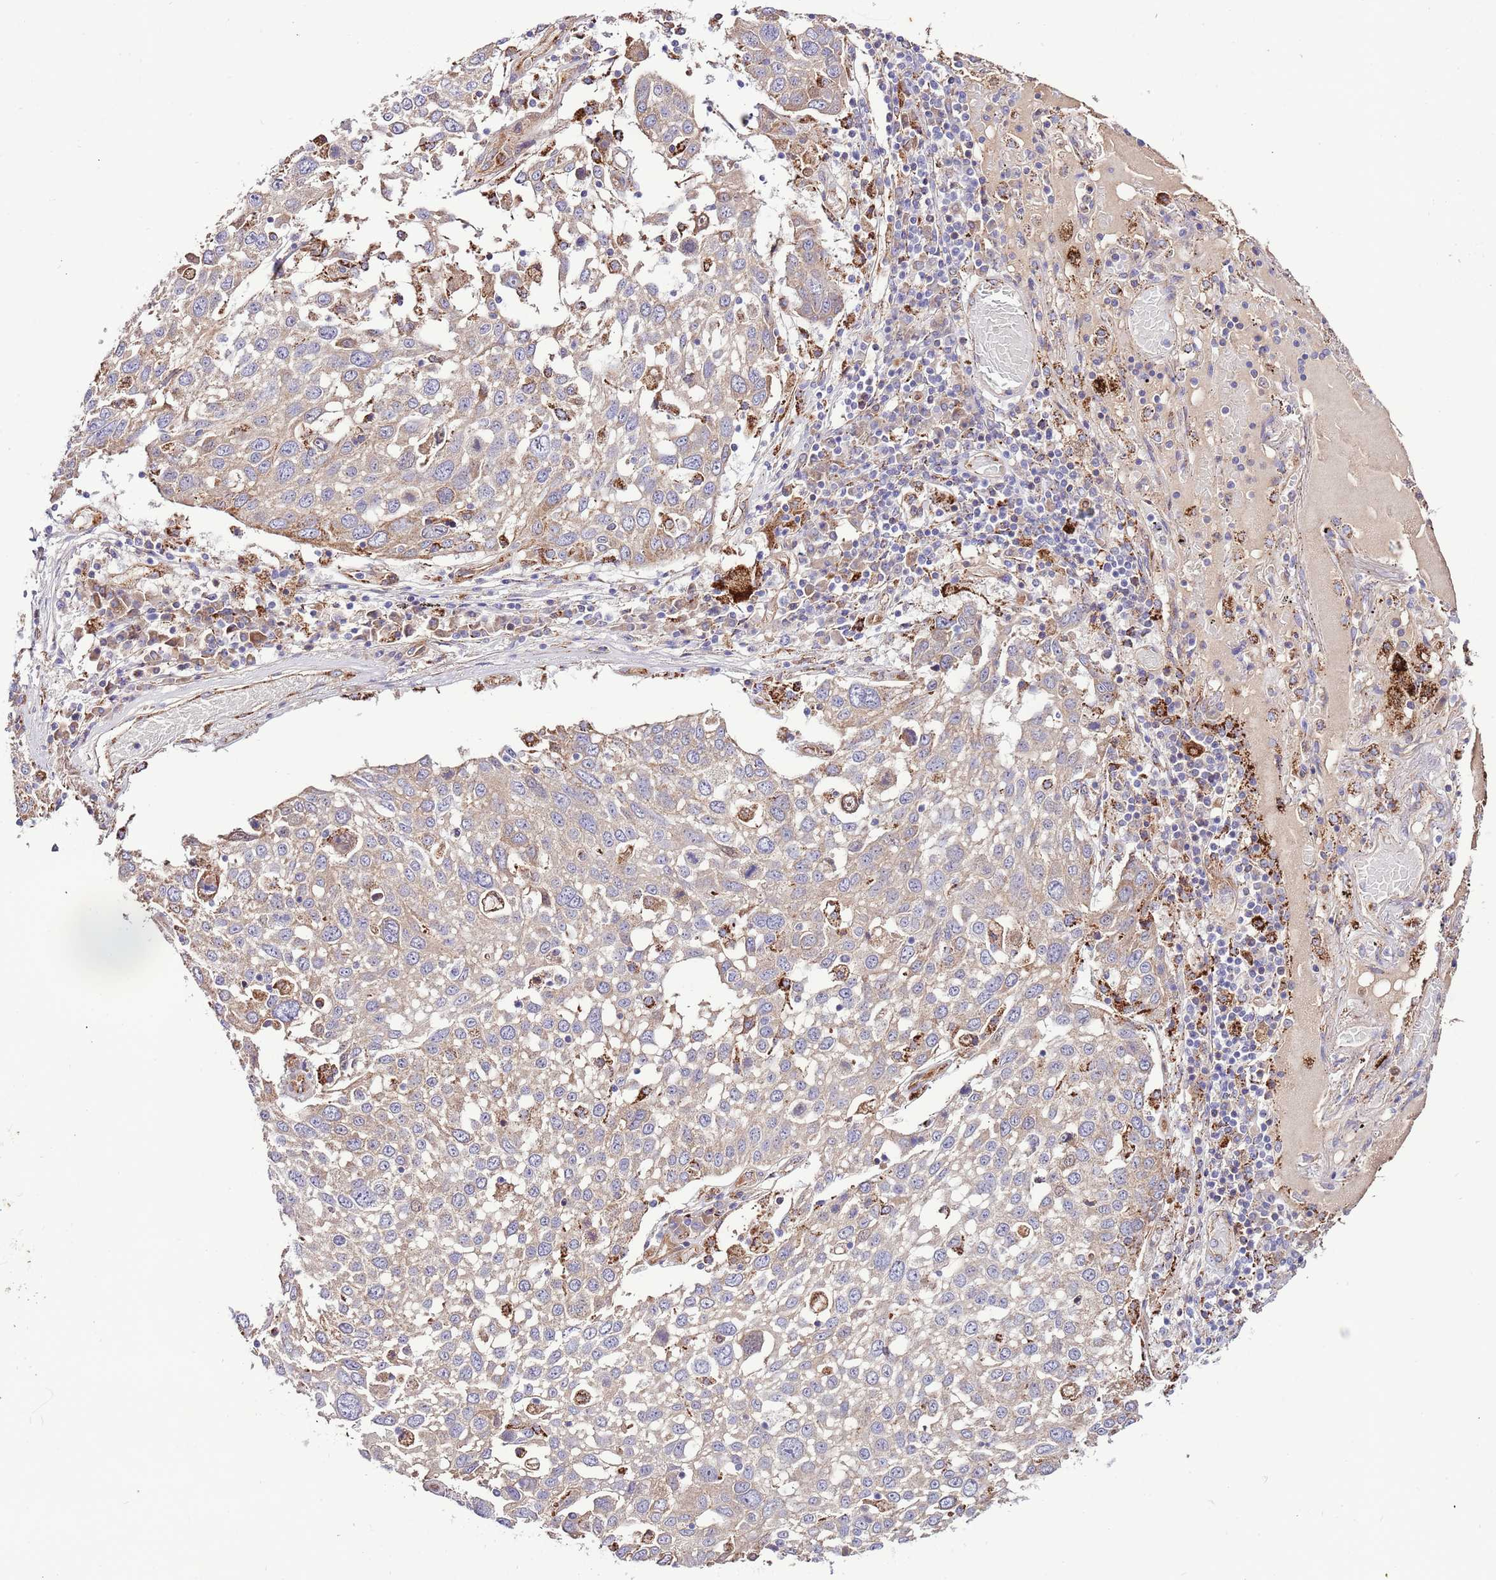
{"staining": {"intensity": "weak", "quantity": ">75%", "location": "cytoplasmic/membranous"}, "tissue": "lung cancer", "cell_type": "Tumor cells", "image_type": "cancer", "snomed": [{"axis": "morphology", "description": "Squamous cell carcinoma, NOS"}, {"axis": "topography", "description": "Lung"}], "caption": "Protein analysis of lung squamous cell carcinoma tissue demonstrates weak cytoplasmic/membranous expression in about >75% of tumor cells.", "gene": "DOCK6", "patient": {"sex": "male", "age": 65}}